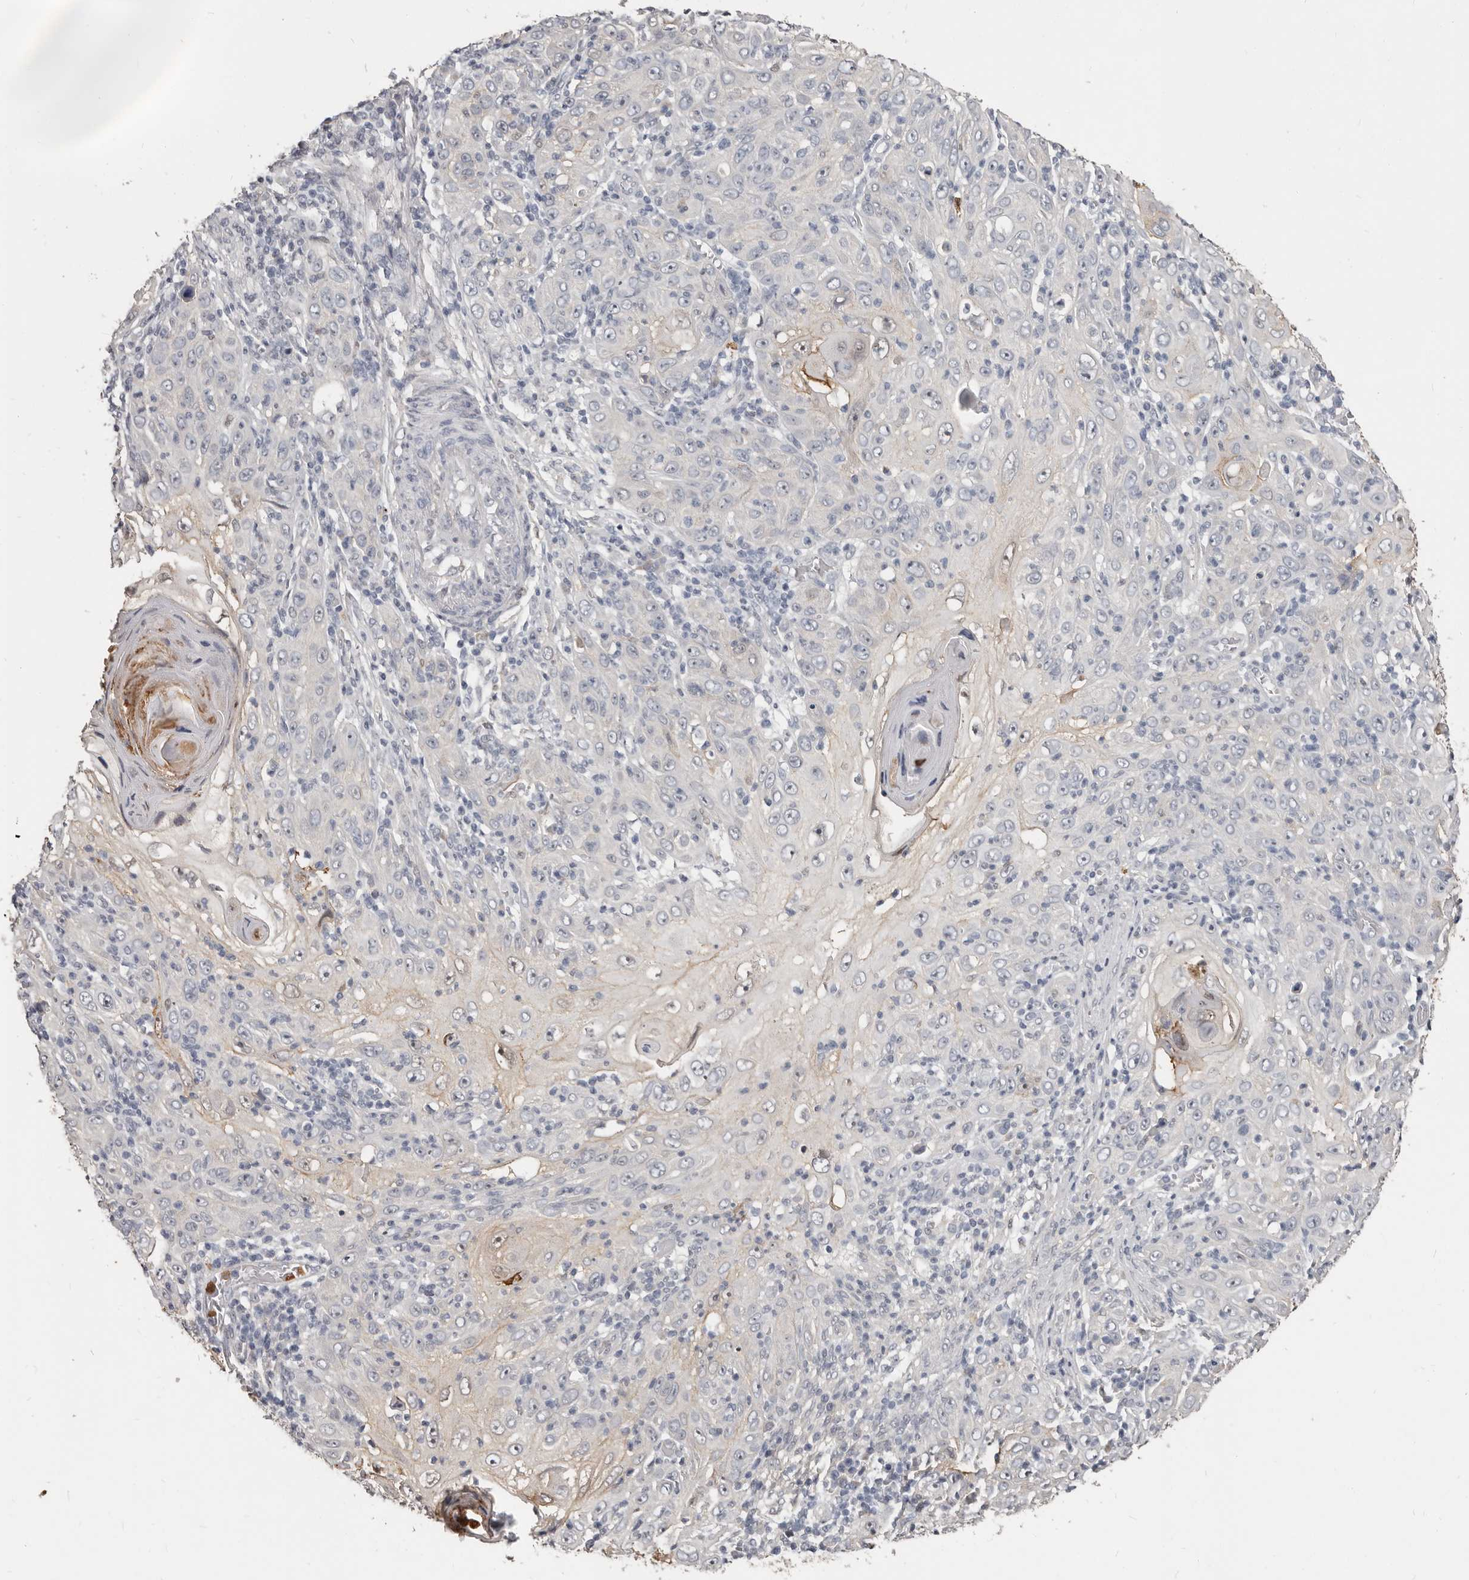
{"staining": {"intensity": "negative", "quantity": "none", "location": "none"}, "tissue": "skin cancer", "cell_type": "Tumor cells", "image_type": "cancer", "snomed": [{"axis": "morphology", "description": "Squamous cell carcinoma, NOS"}, {"axis": "topography", "description": "Skin"}], "caption": "Tumor cells show no significant protein positivity in skin cancer.", "gene": "GPR157", "patient": {"sex": "female", "age": 88}}